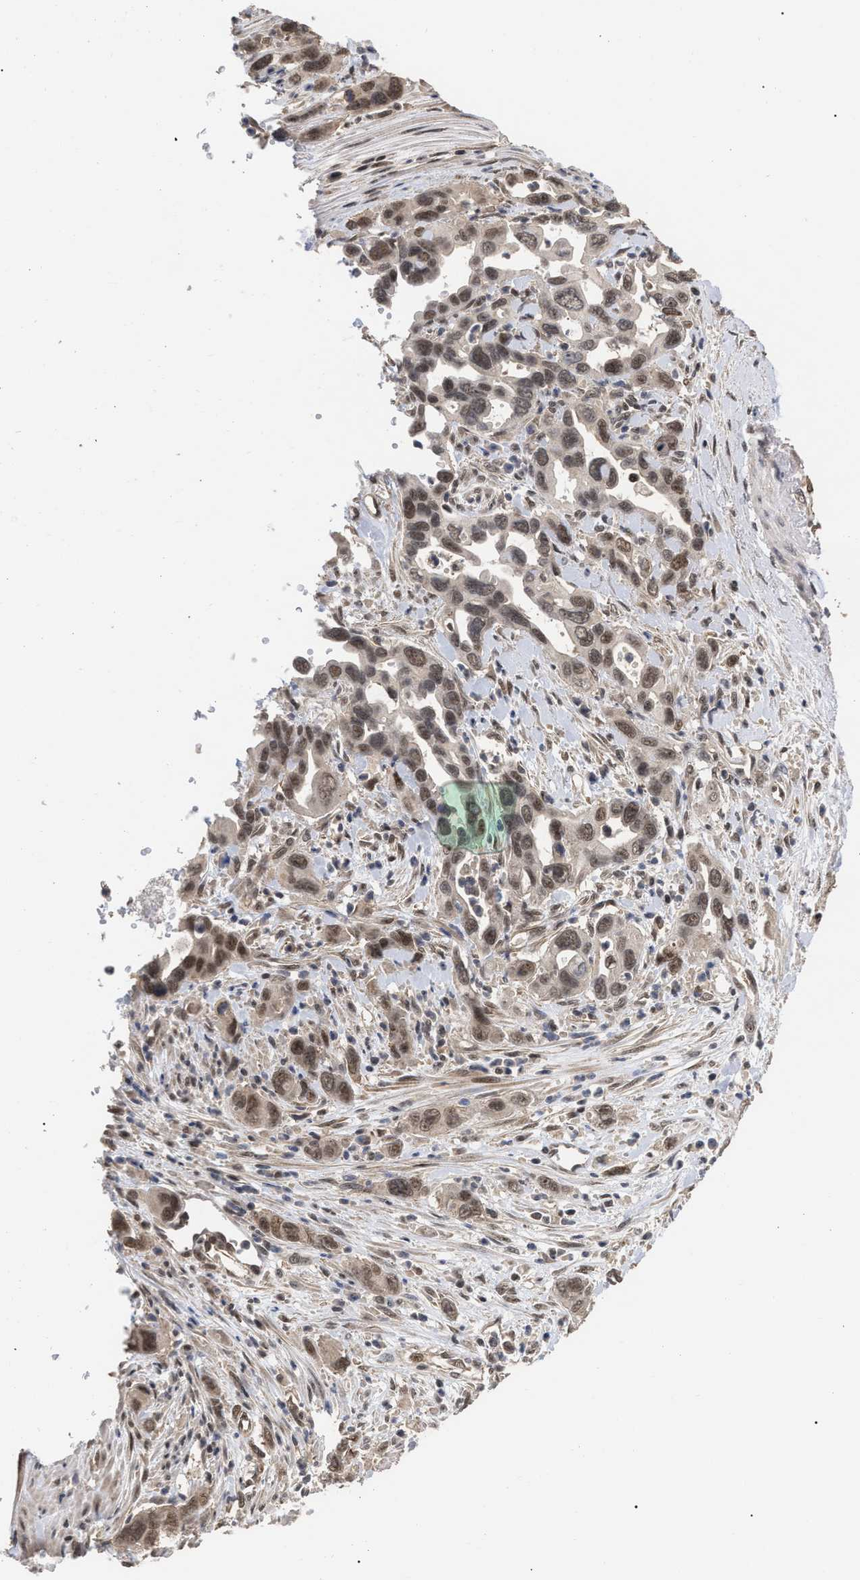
{"staining": {"intensity": "moderate", "quantity": ">75%", "location": "cytoplasmic/membranous,nuclear"}, "tissue": "pancreatic cancer", "cell_type": "Tumor cells", "image_type": "cancer", "snomed": [{"axis": "morphology", "description": "Adenocarcinoma, NOS"}, {"axis": "topography", "description": "Pancreas"}], "caption": "Pancreatic adenocarcinoma was stained to show a protein in brown. There is medium levels of moderate cytoplasmic/membranous and nuclear staining in approximately >75% of tumor cells.", "gene": "JAZF1", "patient": {"sex": "female", "age": 70}}